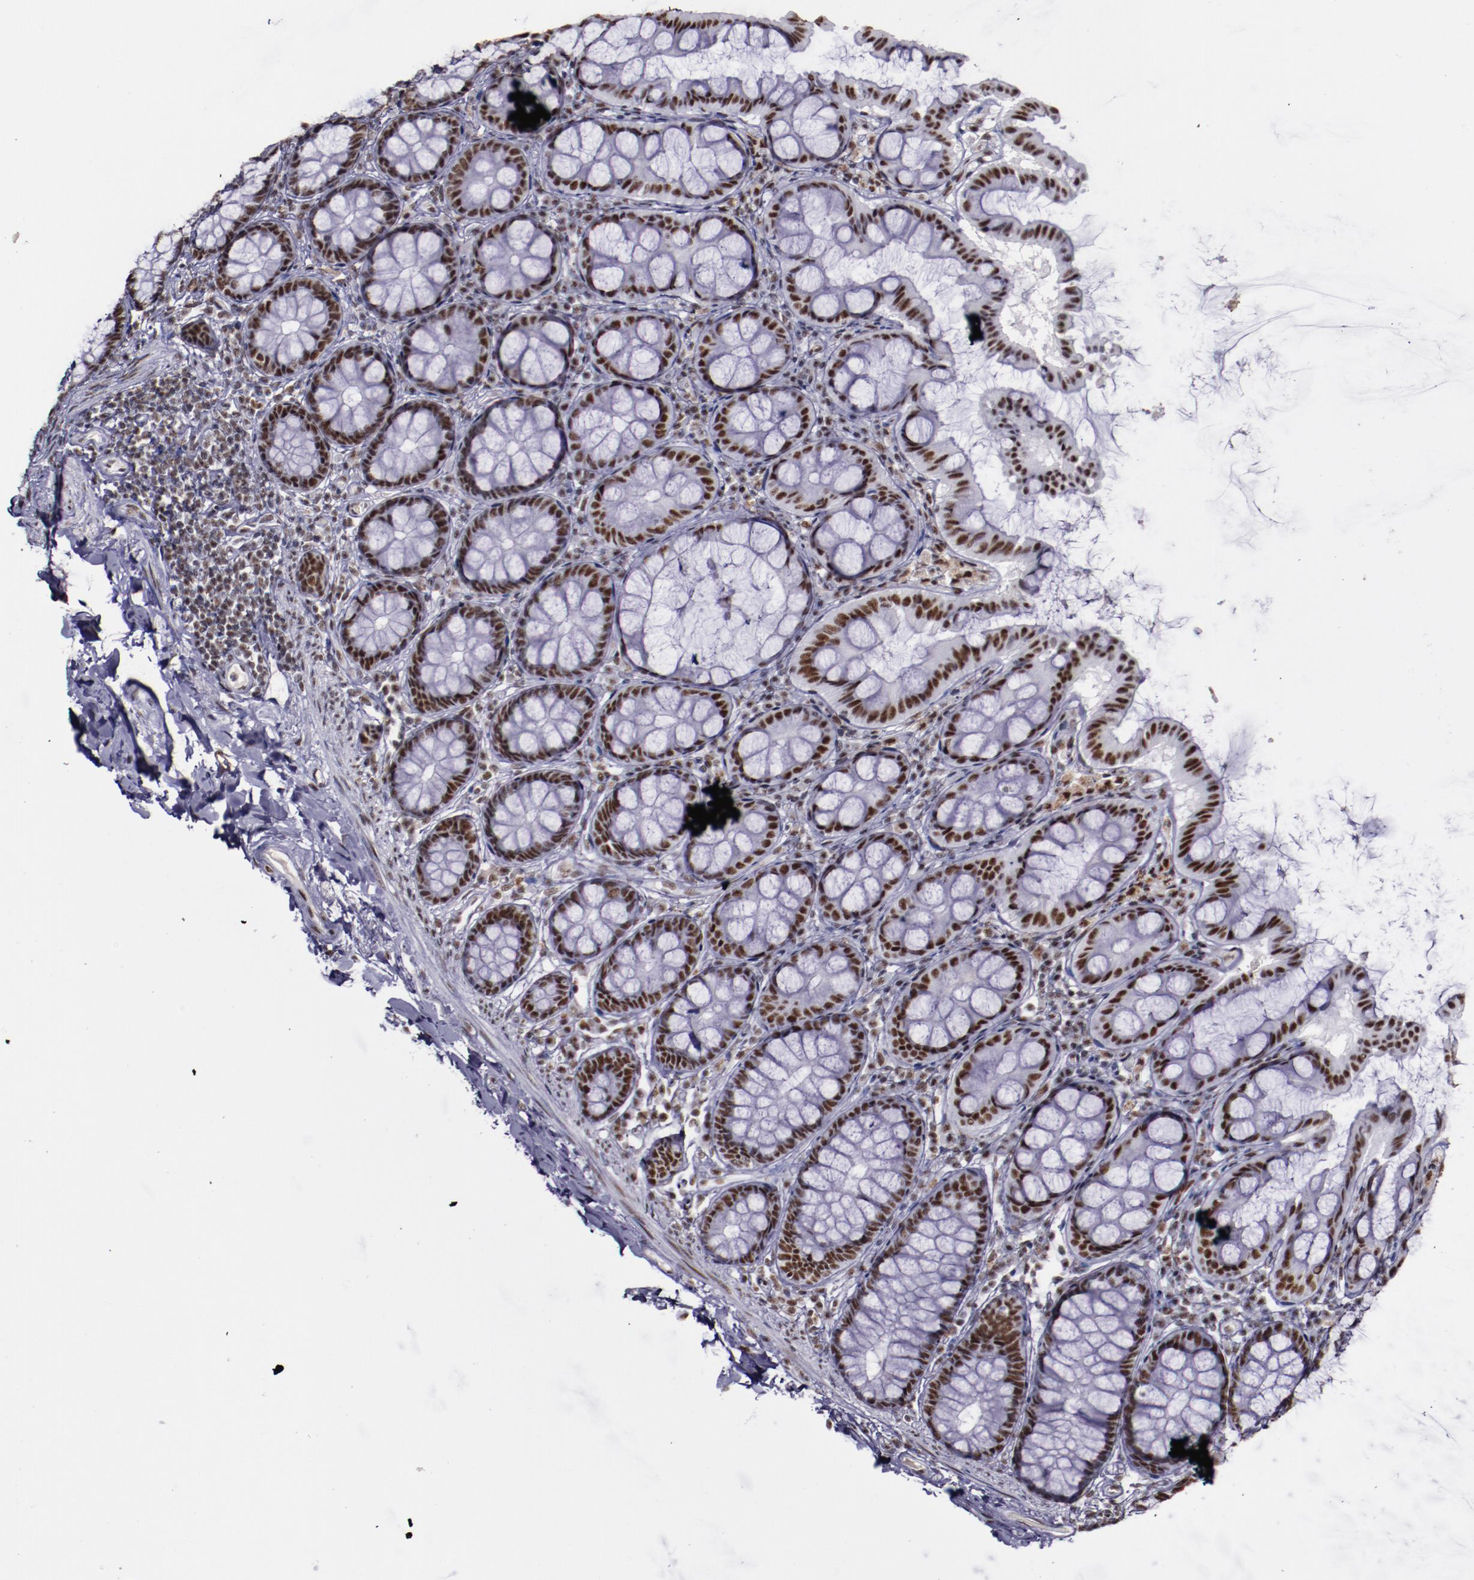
{"staining": {"intensity": "moderate", "quantity": ">75%", "location": "nuclear"}, "tissue": "colon", "cell_type": "Endothelial cells", "image_type": "normal", "snomed": [{"axis": "morphology", "description": "Normal tissue, NOS"}, {"axis": "topography", "description": "Colon"}], "caption": "Immunohistochemical staining of unremarkable human colon demonstrates medium levels of moderate nuclear staining in approximately >75% of endothelial cells.", "gene": "PPP4R3A", "patient": {"sex": "female", "age": 61}}